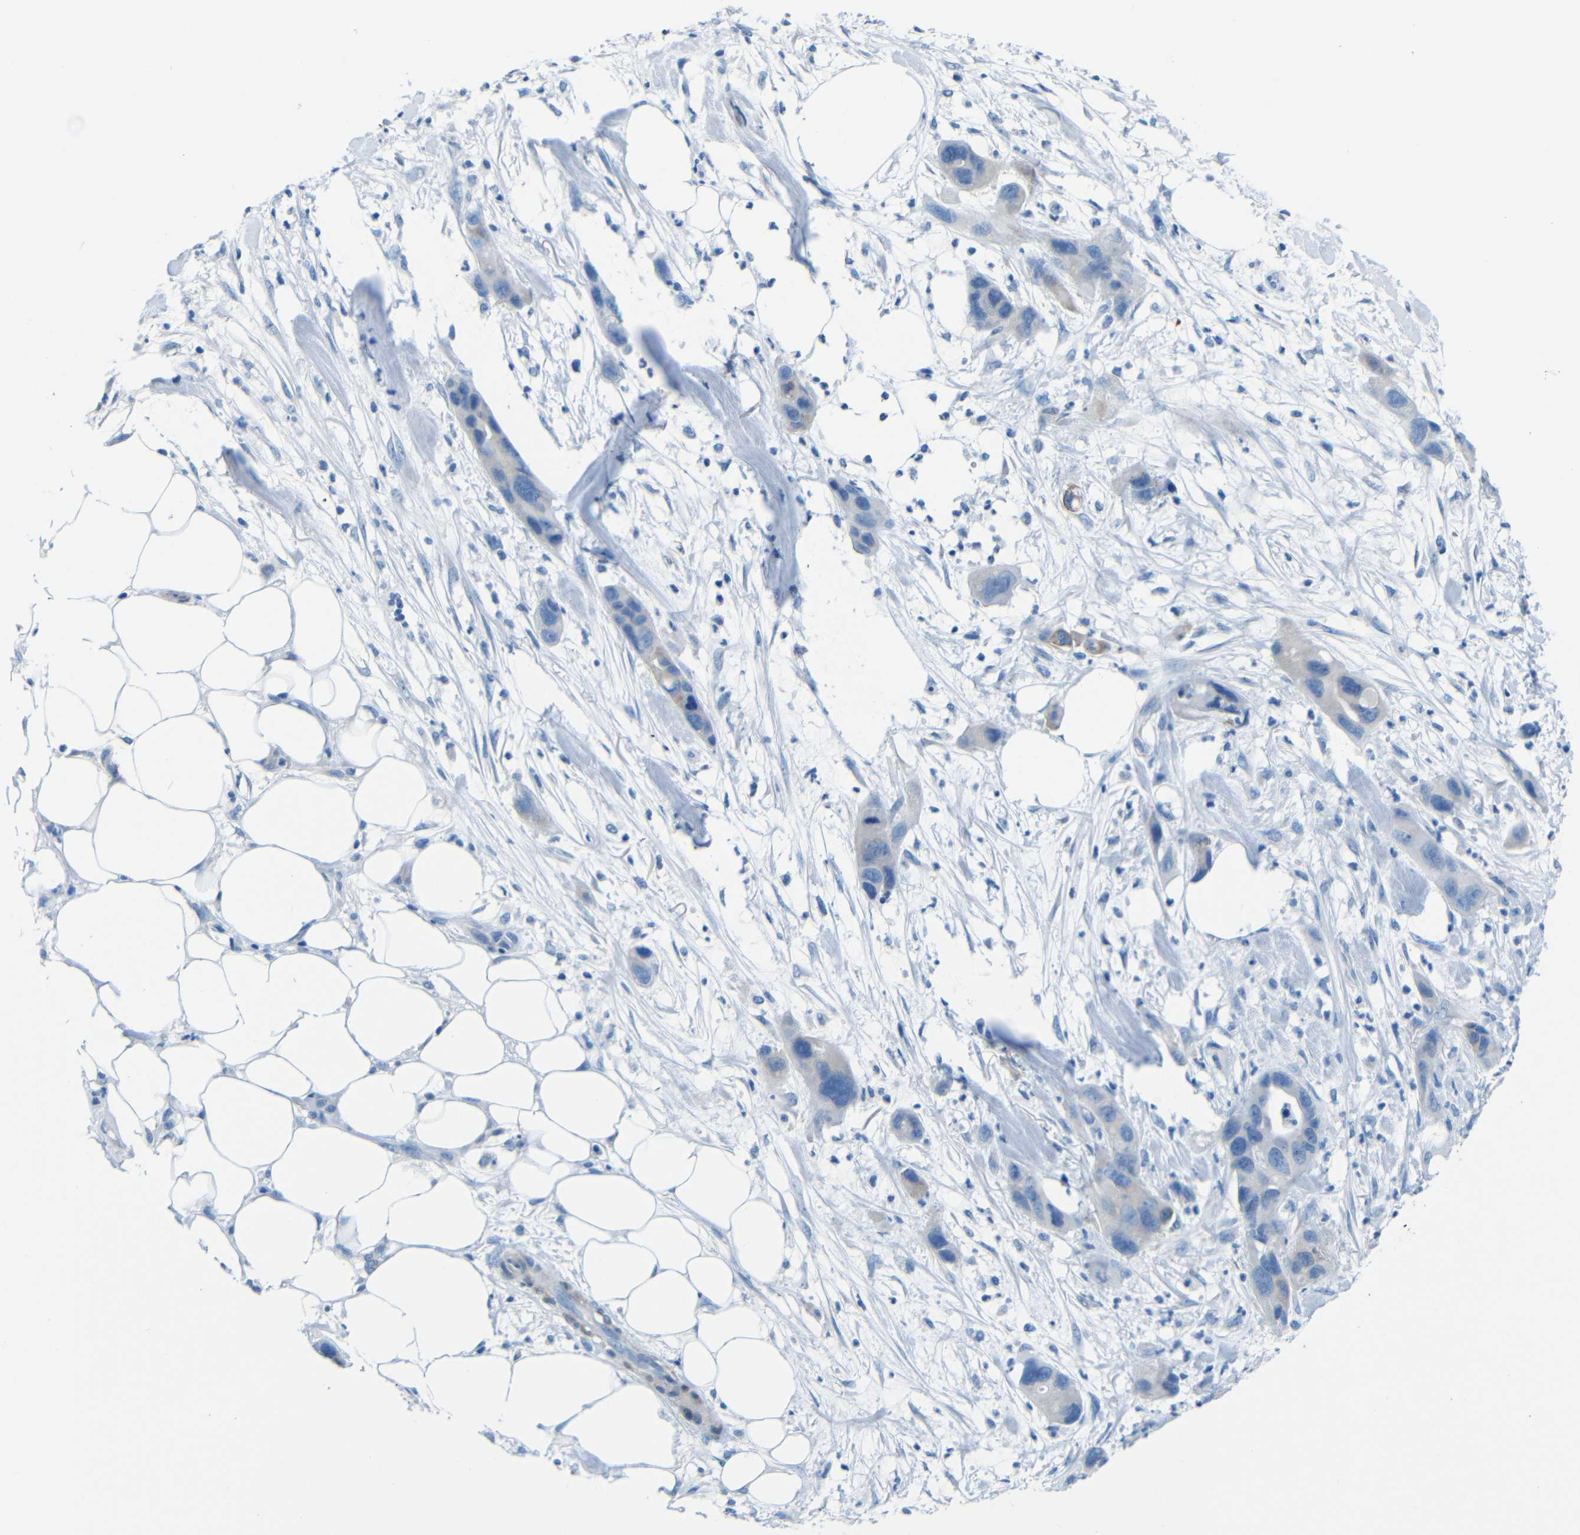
{"staining": {"intensity": "negative", "quantity": "none", "location": "none"}, "tissue": "pancreatic cancer", "cell_type": "Tumor cells", "image_type": "cancer", "snomed": [{"axis": "morphology", "description": "Adenocarcinoma, NOS"}, {"axis": "topography", "description": "Pancreas"}], "caption": "The IHC histopathology image has no significant positivity in tumor cells of pancreatic adenocarcinoma tissue.", "gene": "MAP2", "patient": {"sex": "female", "age": 71}}